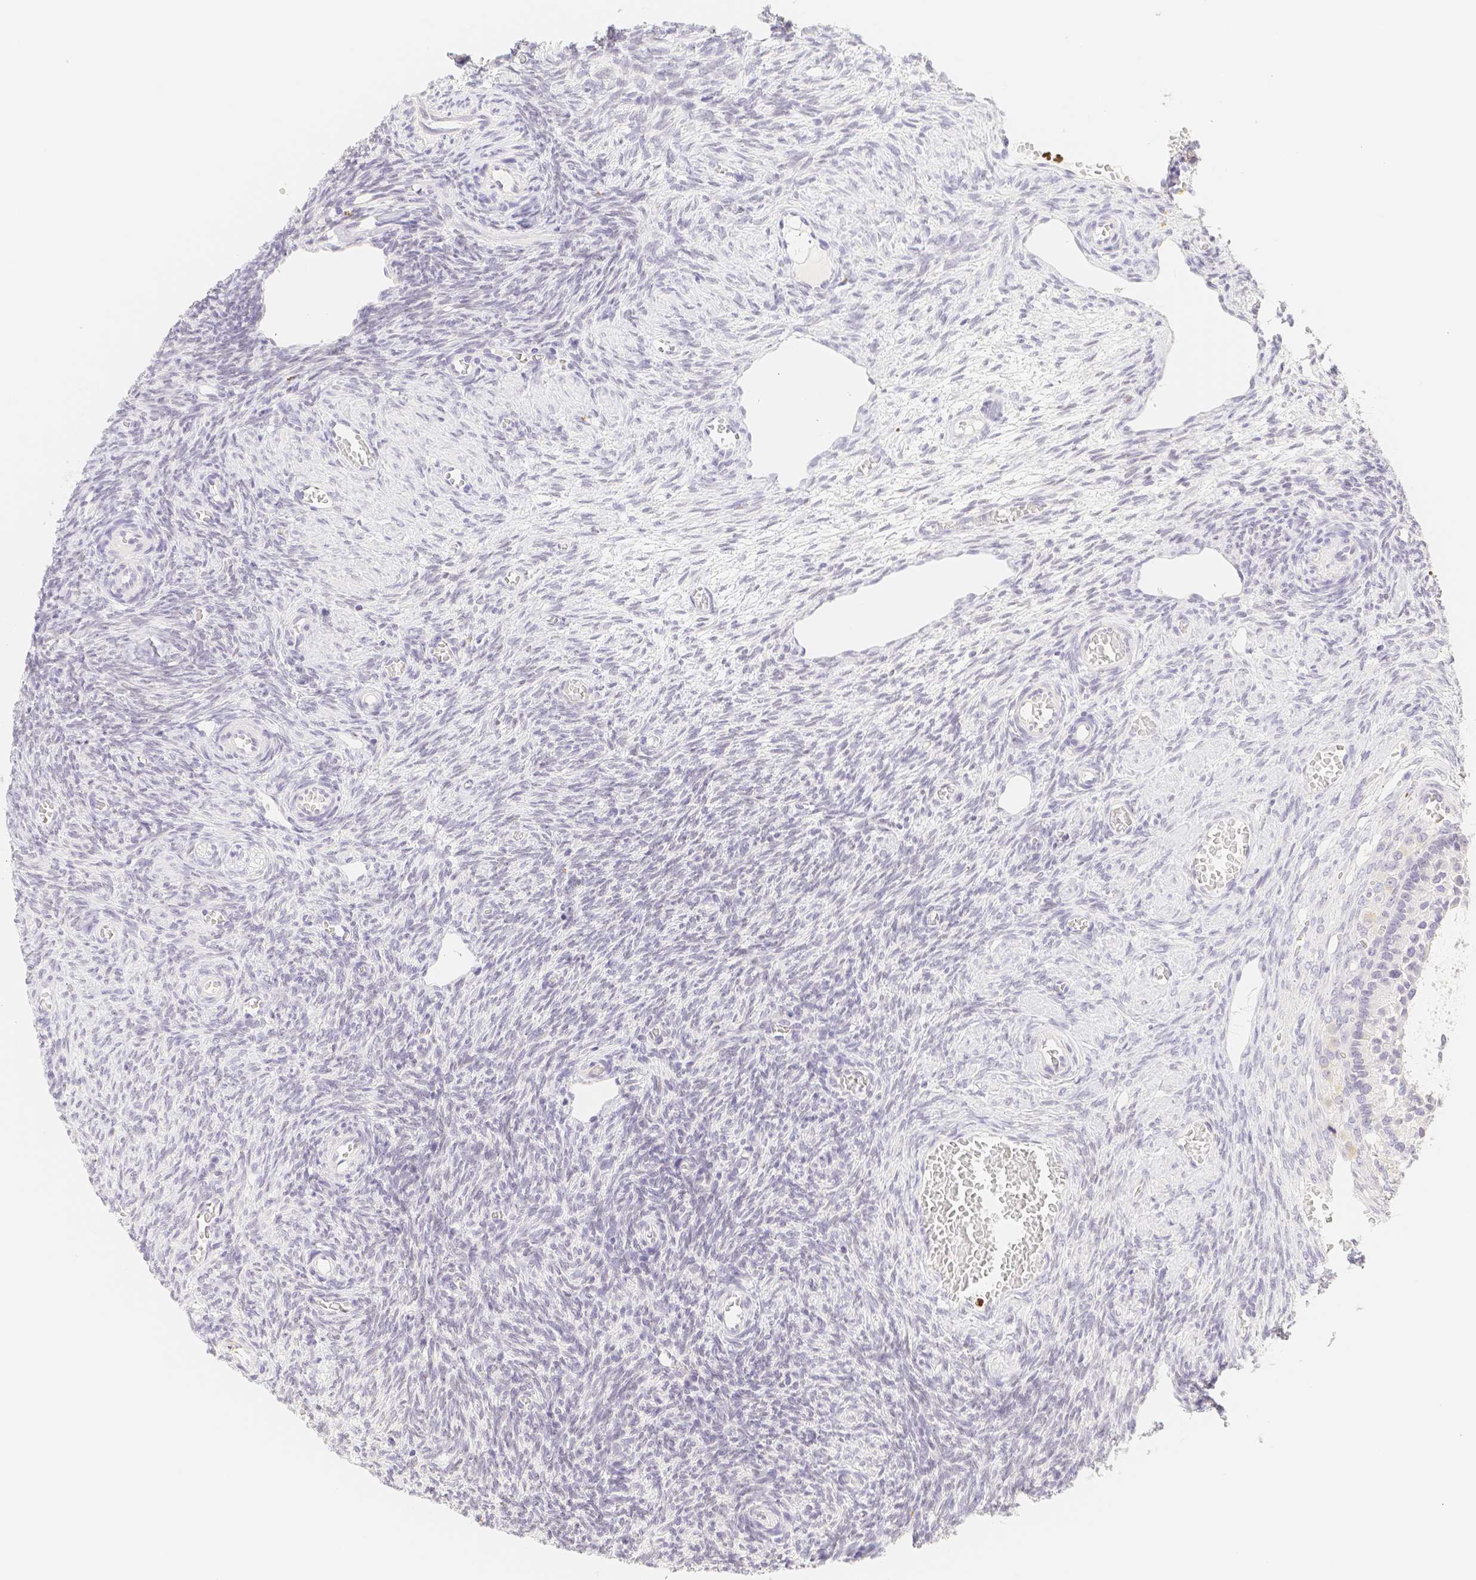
{"staining": {"intensity": "negative", "quantity": "none", "location": "none"}, "tissue": "ovary", "cell_type": "Follicle cells", "image_type": "normal", "snomed": [{"axis": "morphology", "description": "Normal tissue, NOS"}, {"axis": "topography", "description": "Ovary"}], "caption": "Normal ovary was stained to show a protein in brown. There is no significant staining in follicle cells. (Immunohistochemistry, brightfield microscopy, high magnification).", "gene": "PADI4", "patient": {"sex": "female", "age": 27}}